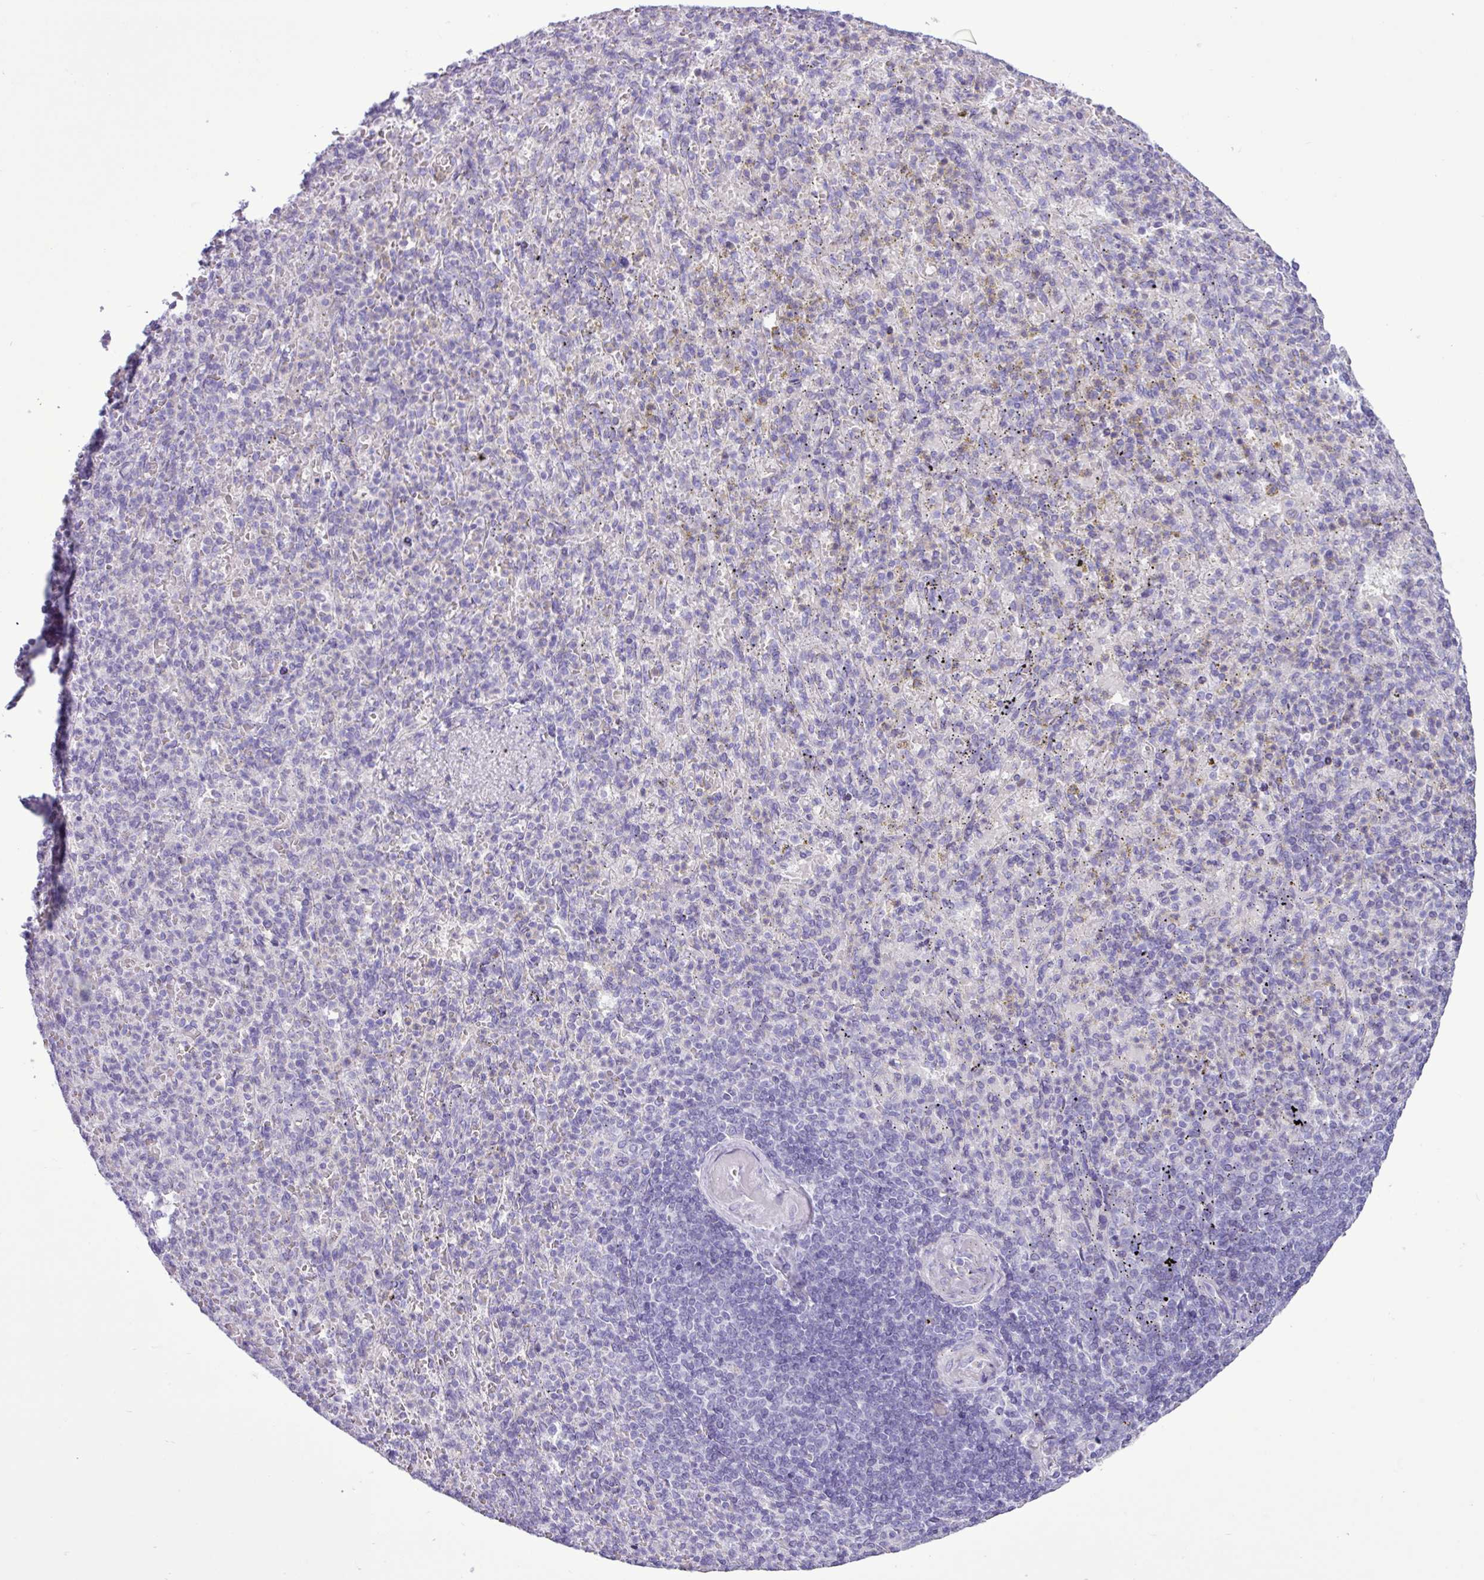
{"staining": {"intensity": "negative", "quantity": "none", "location": "none"}, "tissue": "spleen", "cell_type": "Cells in red pulp", "image_type": "normal", "snomed": [{"axis": "morphology", "description": "Normal tissue, NOS"}, {"axis": "topography", "description": "Spleen"}], "caption": "The image shows no significant staining in cells in red pulp of spleen.", "gene": "ALDH3A1", "patient": {"sex": "female", "age": 74}}